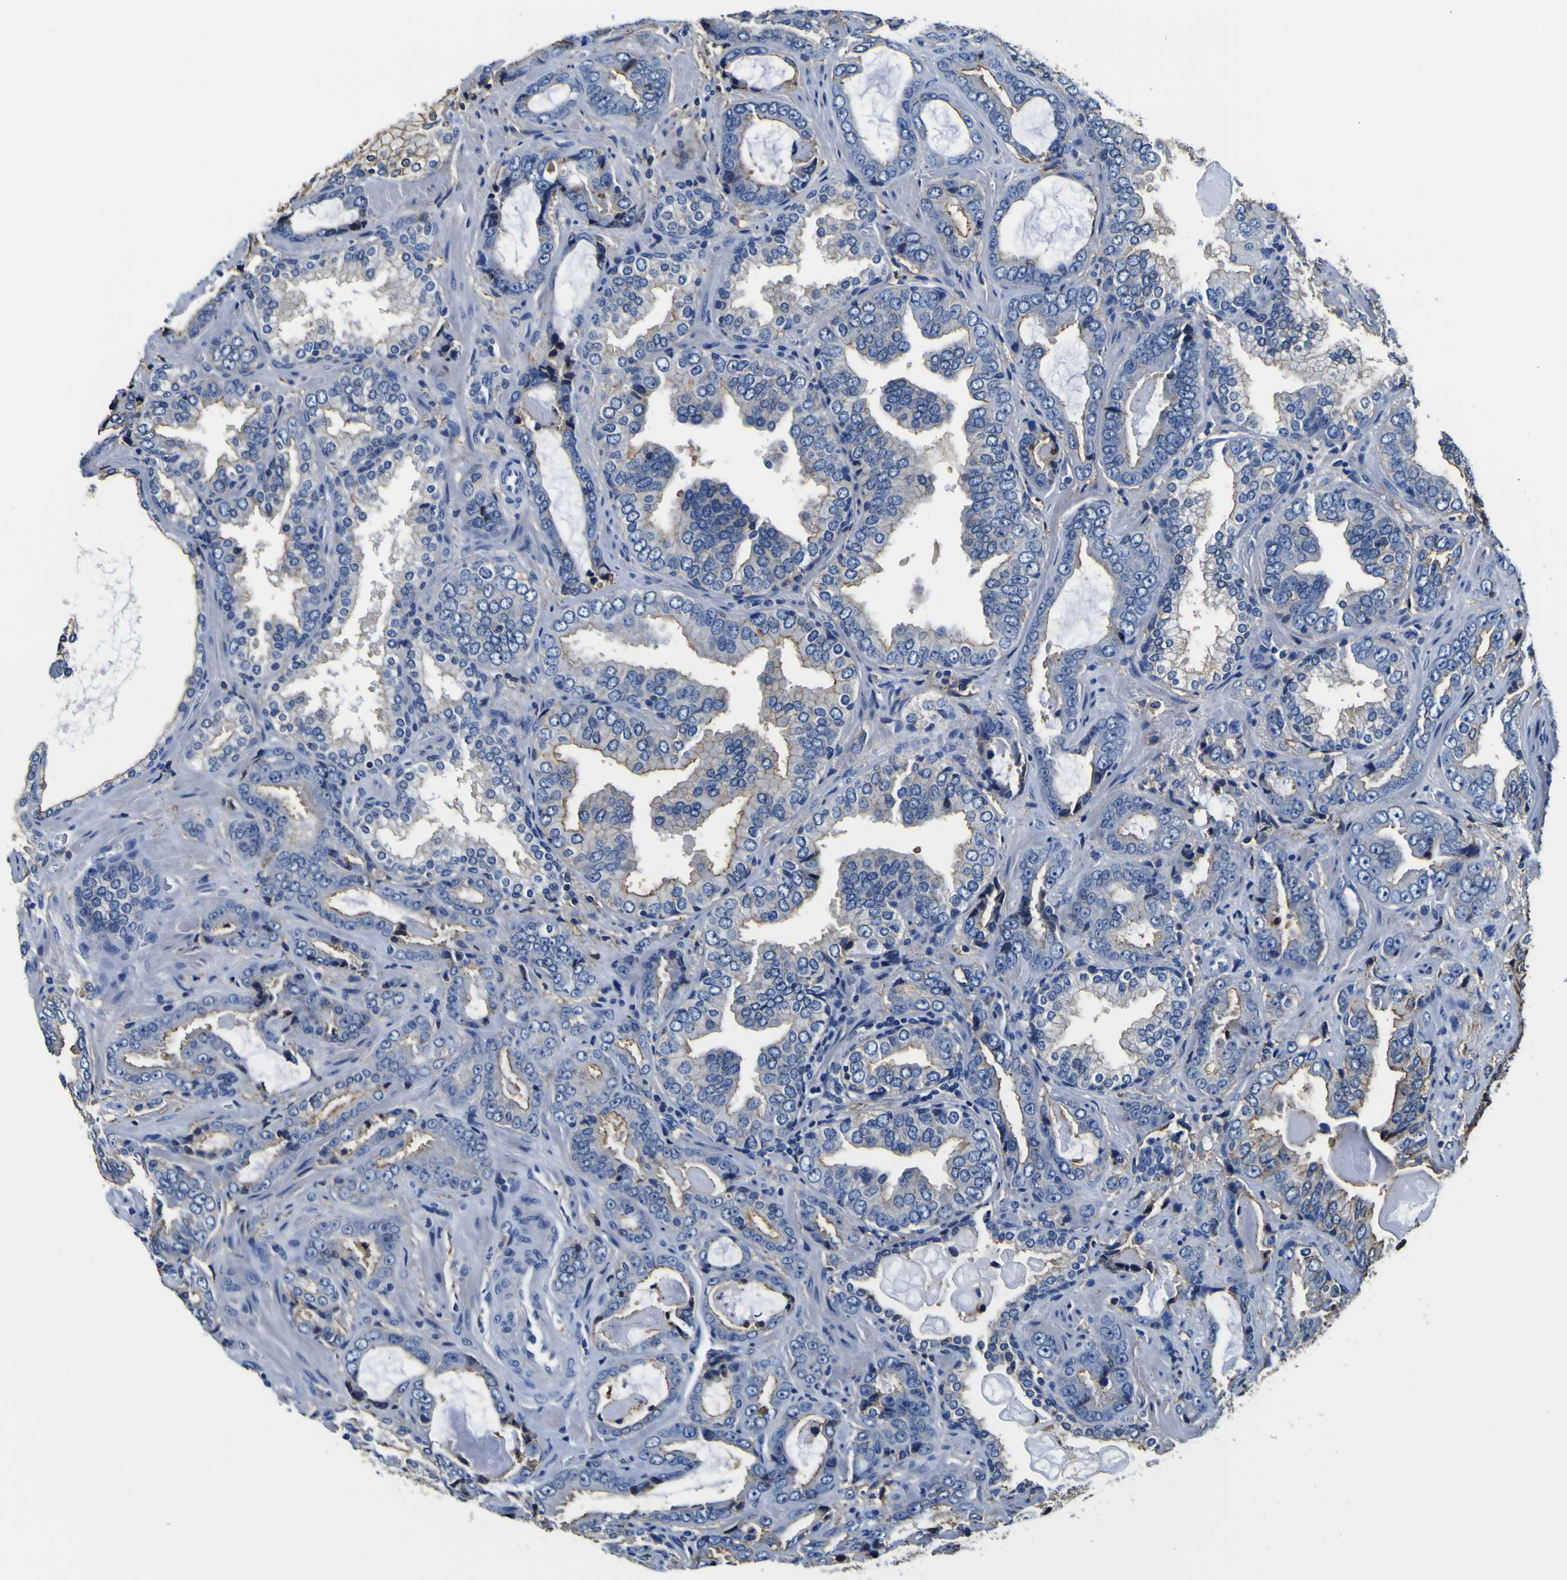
{"staining": {"intensity": "moderate", "quantity": "25%-75%", "location": "cytoplasmic/membranous"}, "tissue": "prostate cancer", "cell_type": "Tumor cells", "image_type": "cancer", "snomed": [{"axis": "morphology", "description": "Adenocarcinoma, Low grade"}, {"axis": "topography", "description": "Prostate"}], "caption": "This micrograph displays IHC staining of low-grade adenocarcinoma (prostate), with medium moderate cytoplasmic/membranous expression in about 25%-75% of tumor cells.", "gene": "PXDN", "patient": {"sex": "male", "age": 60}}